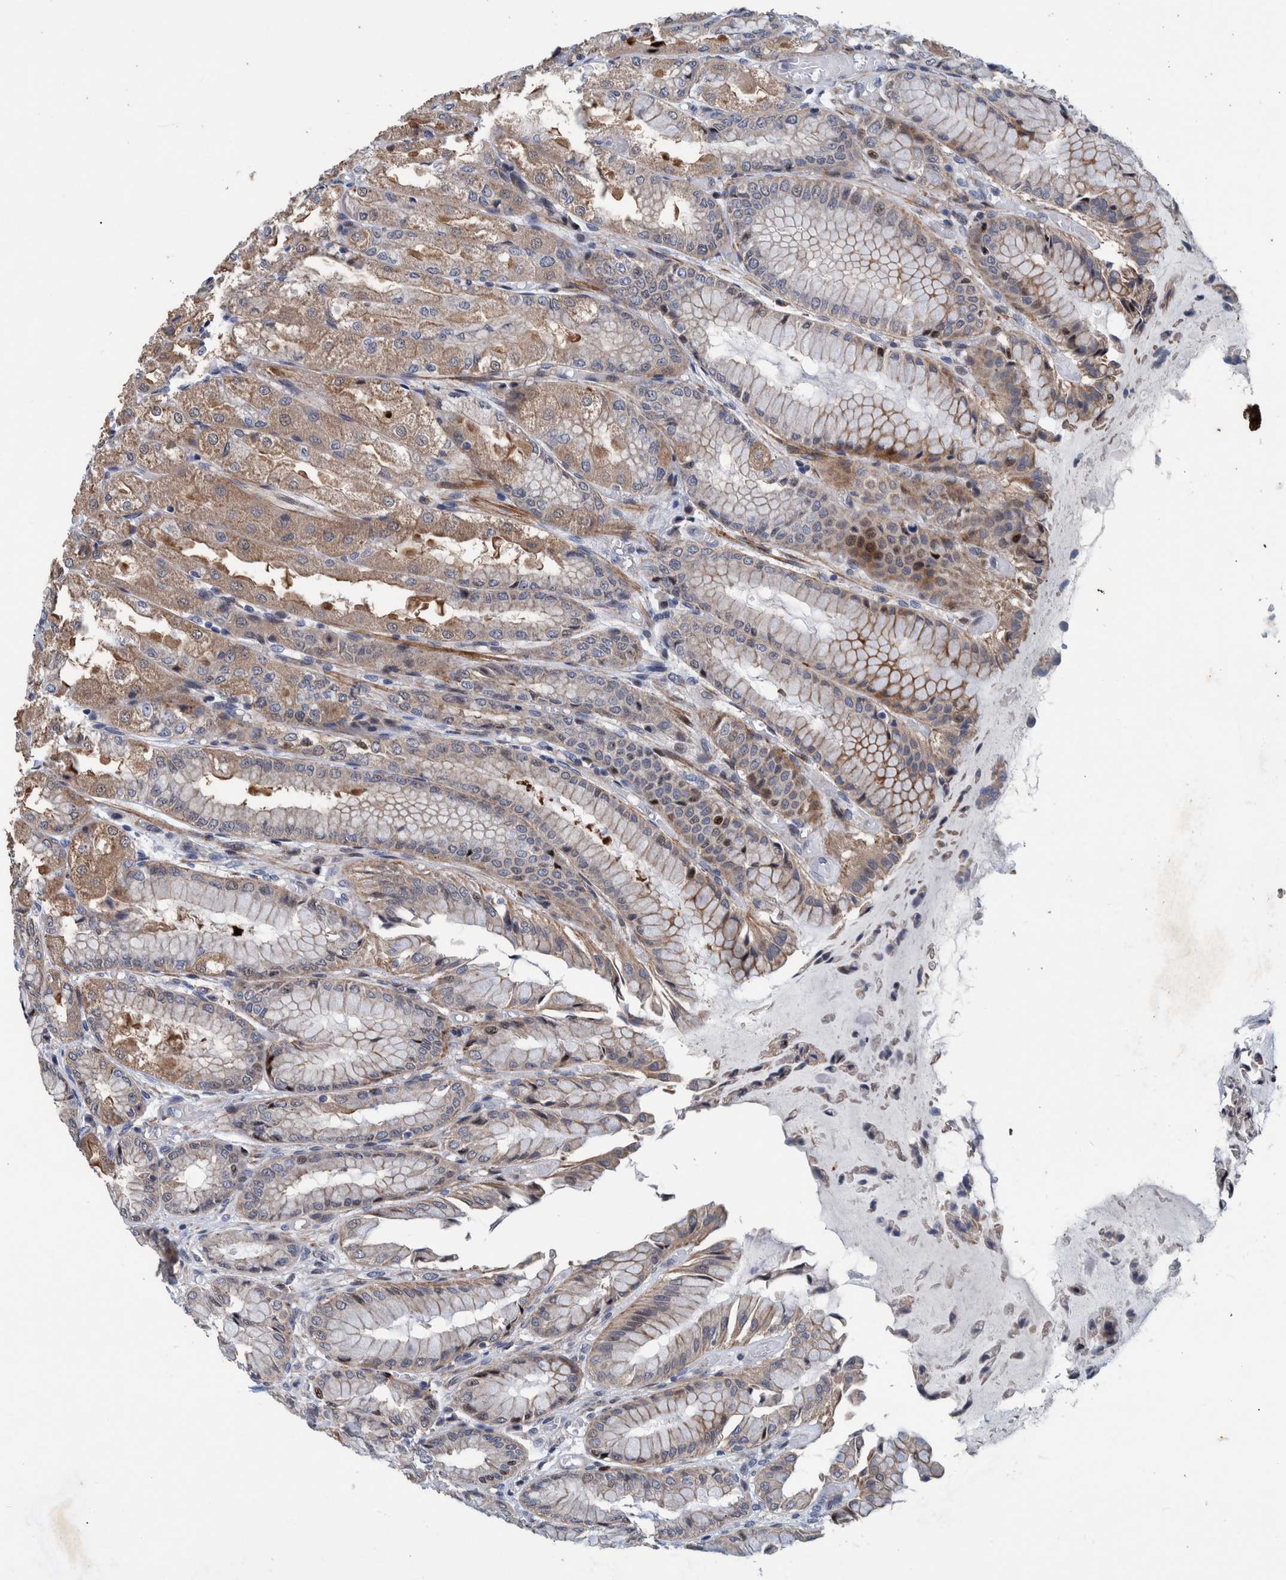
{"staining": {"intensity": "moderate", "quantity": "25%-75%", "location": "cytoplasmic/membranous"}, "tissue": "stomach", "cell_type": "Glandular cells", "image_type": "normal", "snomed": [{"axis": "morphology", "description": "Normal tissue, NOS"}, {"axis": "topography", "description": "Stomach, upper"}], "caption": "Stomach stained for a protein reveals moderate cytoplasmic/membranous positivity in glandular cells.", "gene": "MKS1", "patient": {"sex": "male", "age": 72}}